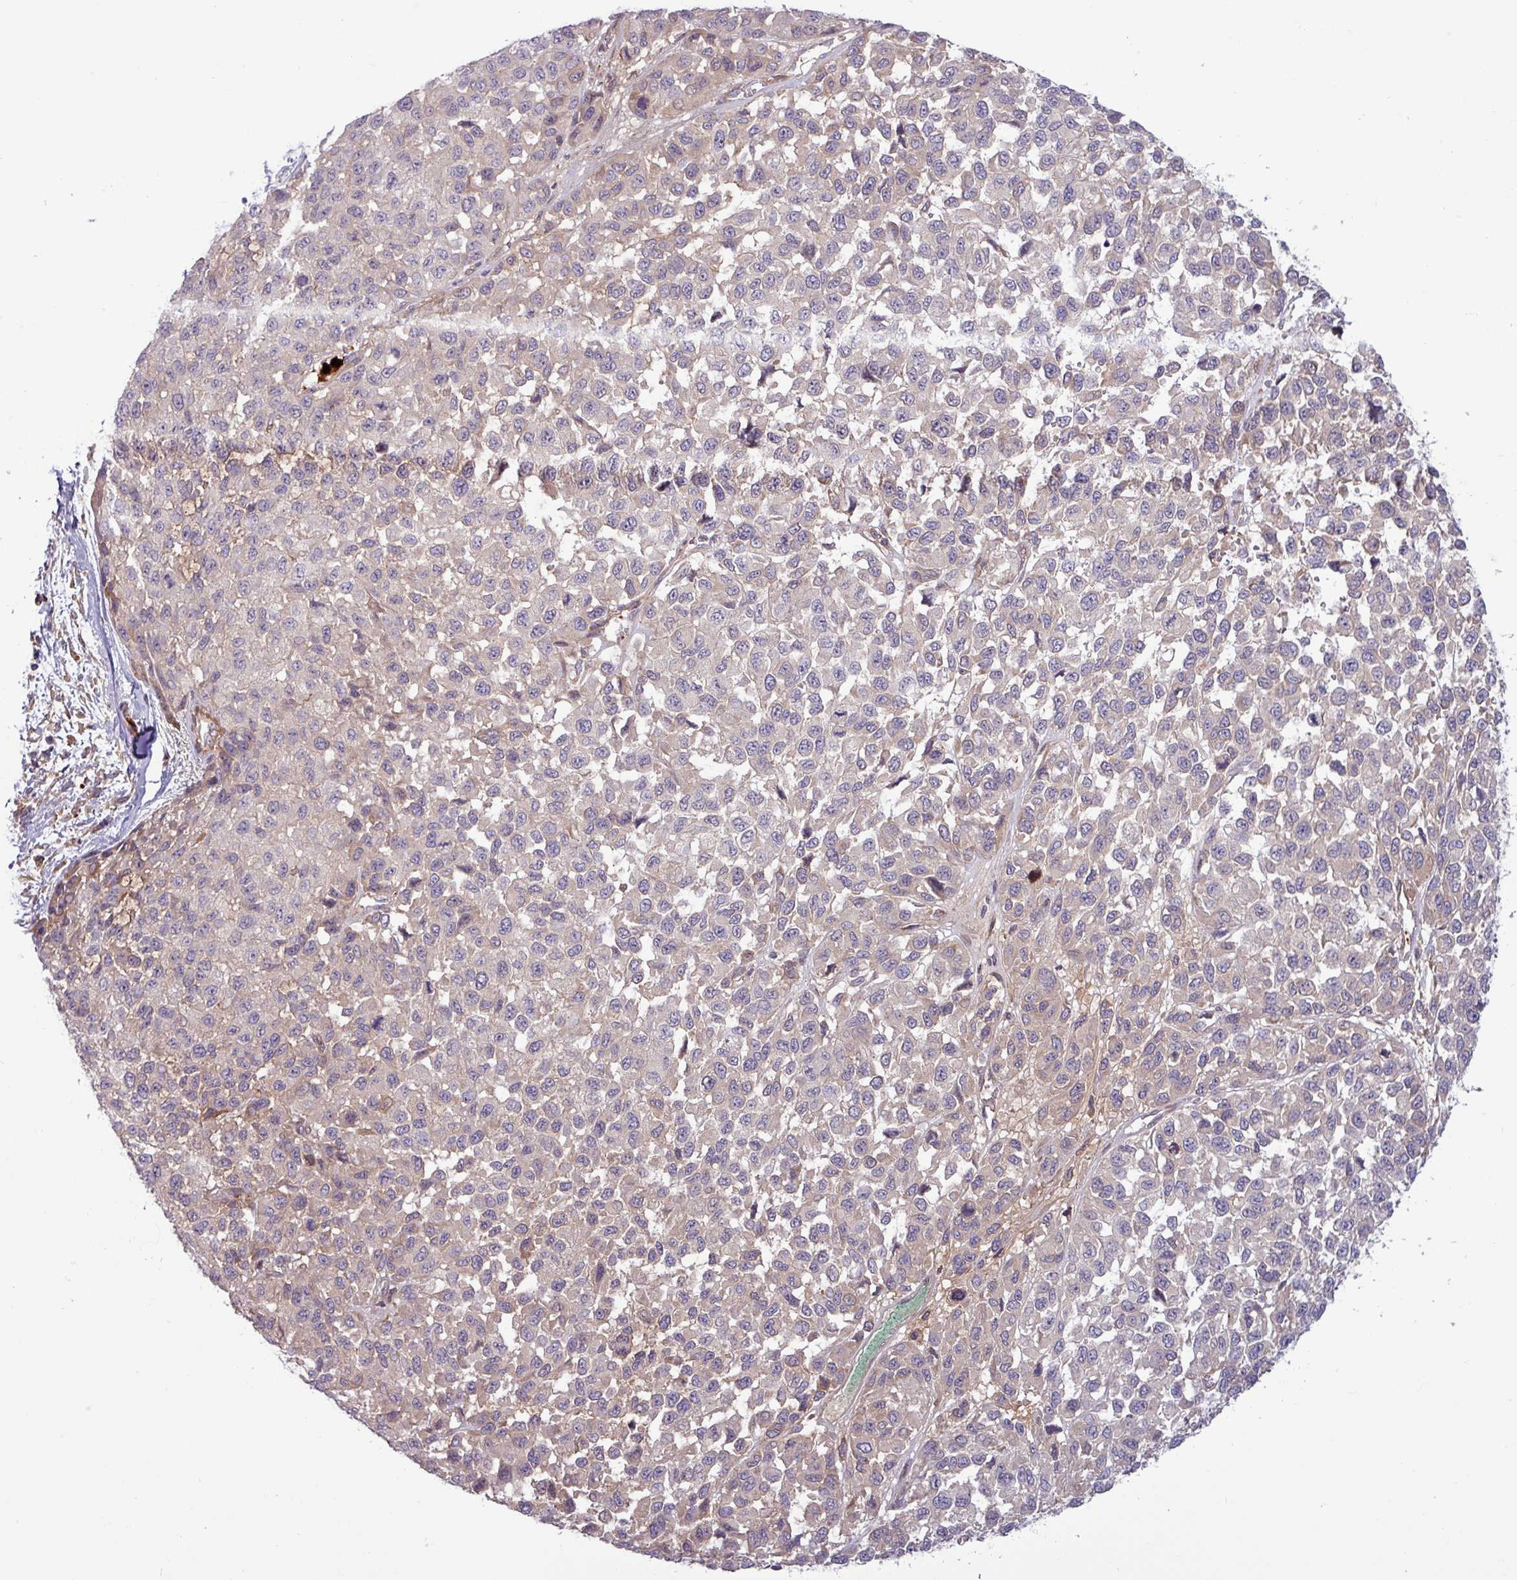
{"staining": {"intensity": "negative", "quantity": "none", "location": "none"}, "tissue": "melanoma", "cell_type": "Tumor cells", "image_type": "cancer", "snomed": [{"axis": "morphology", "description": "Malignant melanoma, NOS"}, {"axis": "topography", "description": "Skin"}], "caption": "Histopathology image shows no significant protein positivity in tumor cells of melanoma.", "gene": "PCED1A", "patient": {"sex": "male", "age": 62}}